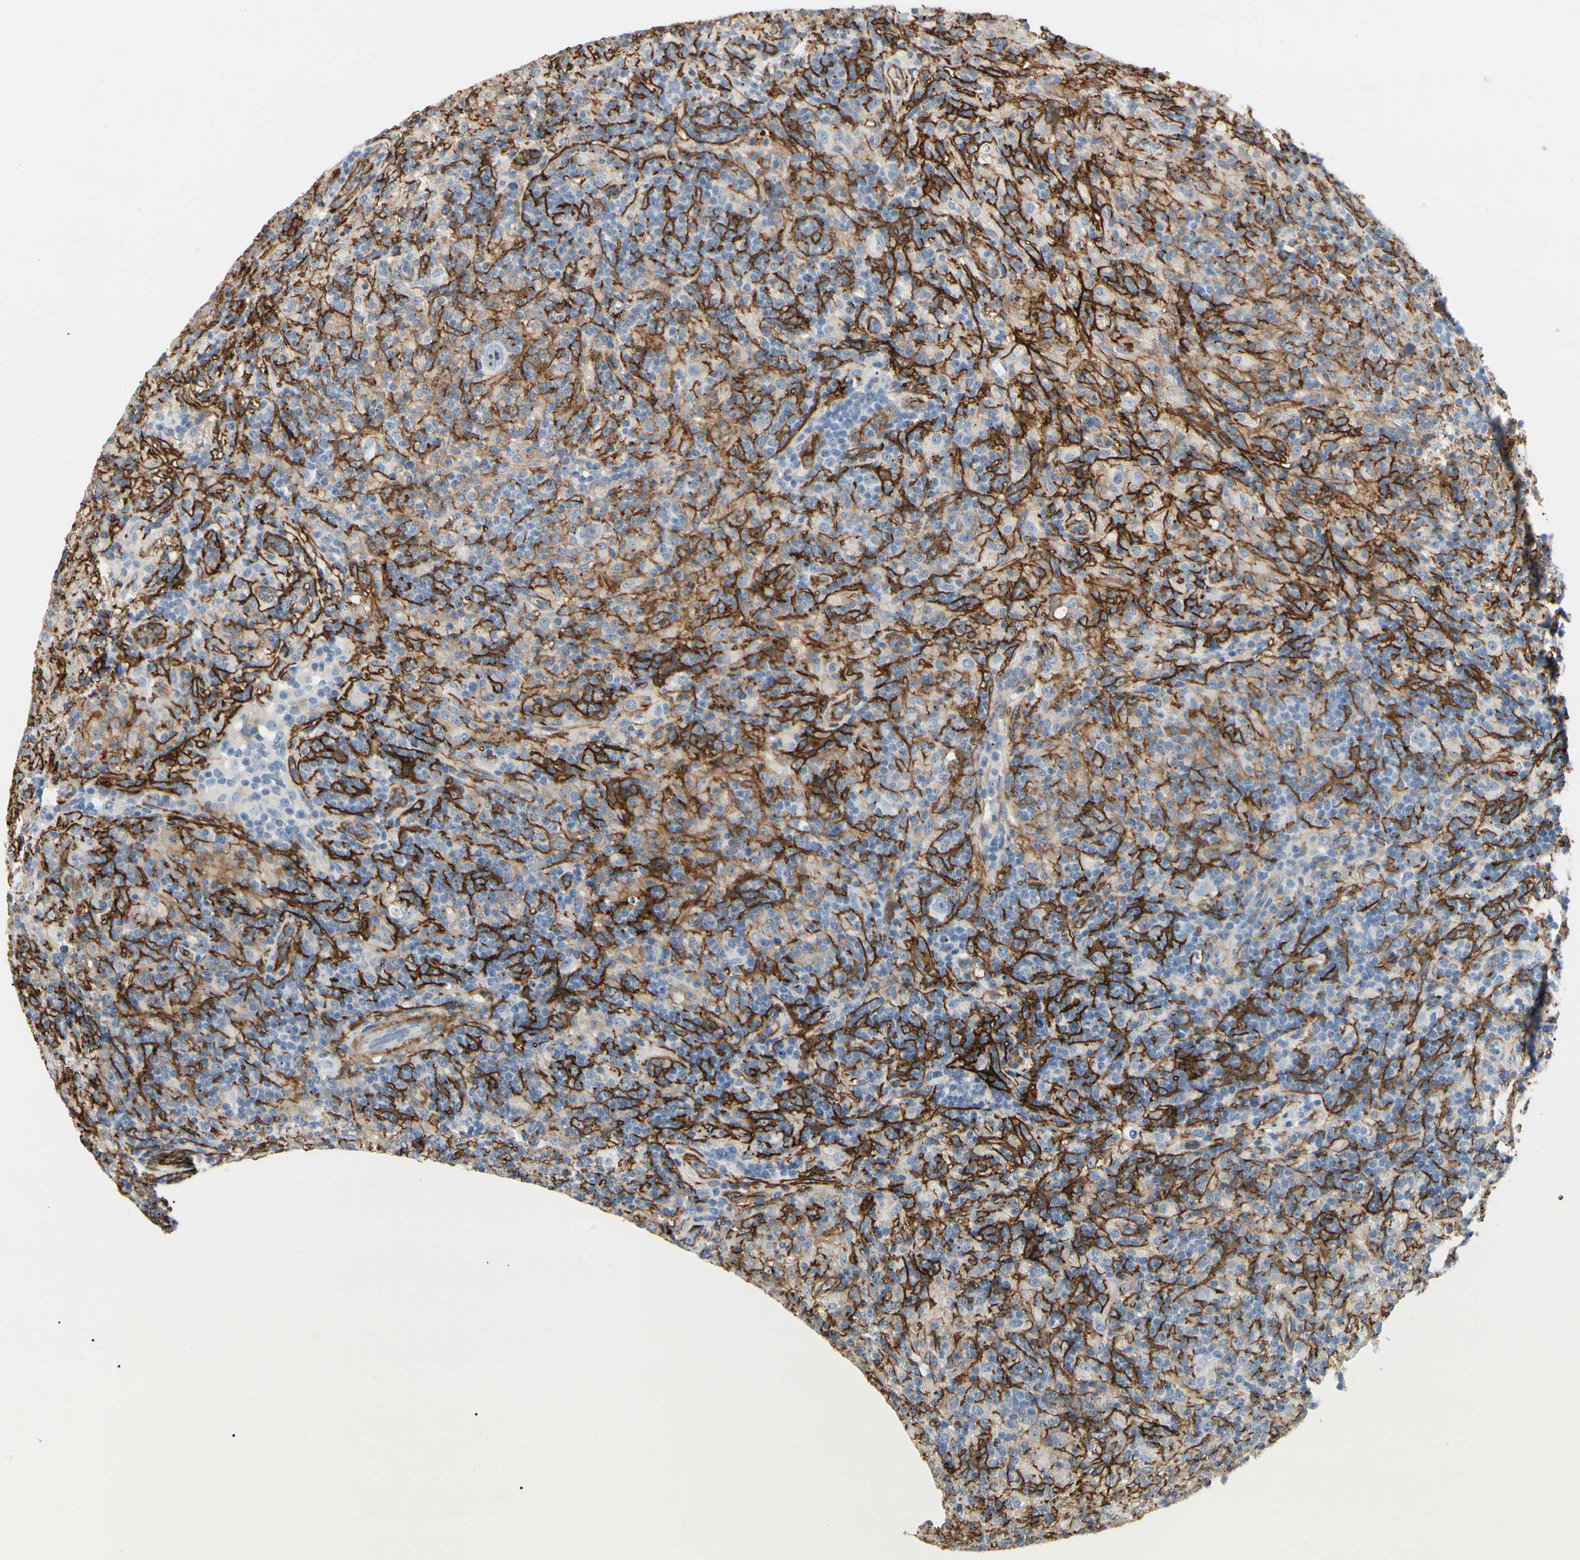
{"staining": {"intensity": "negative", "quantity": "none", "location": "none"}, "tissue": "lymphoma", "cell_type": "Tumor cells", "image_type": "cancer", "snomed": [{"axis": "morphology", "description": "Hodgkin's disease, NOS"}, {"axis": "topography", "description": "Lymph node"}], "caption": "Tumor cells show no significant protein staining in Hodgkin's disease.", "gene": "GGT5", "patient": {"sex": "male", "age": 70}}